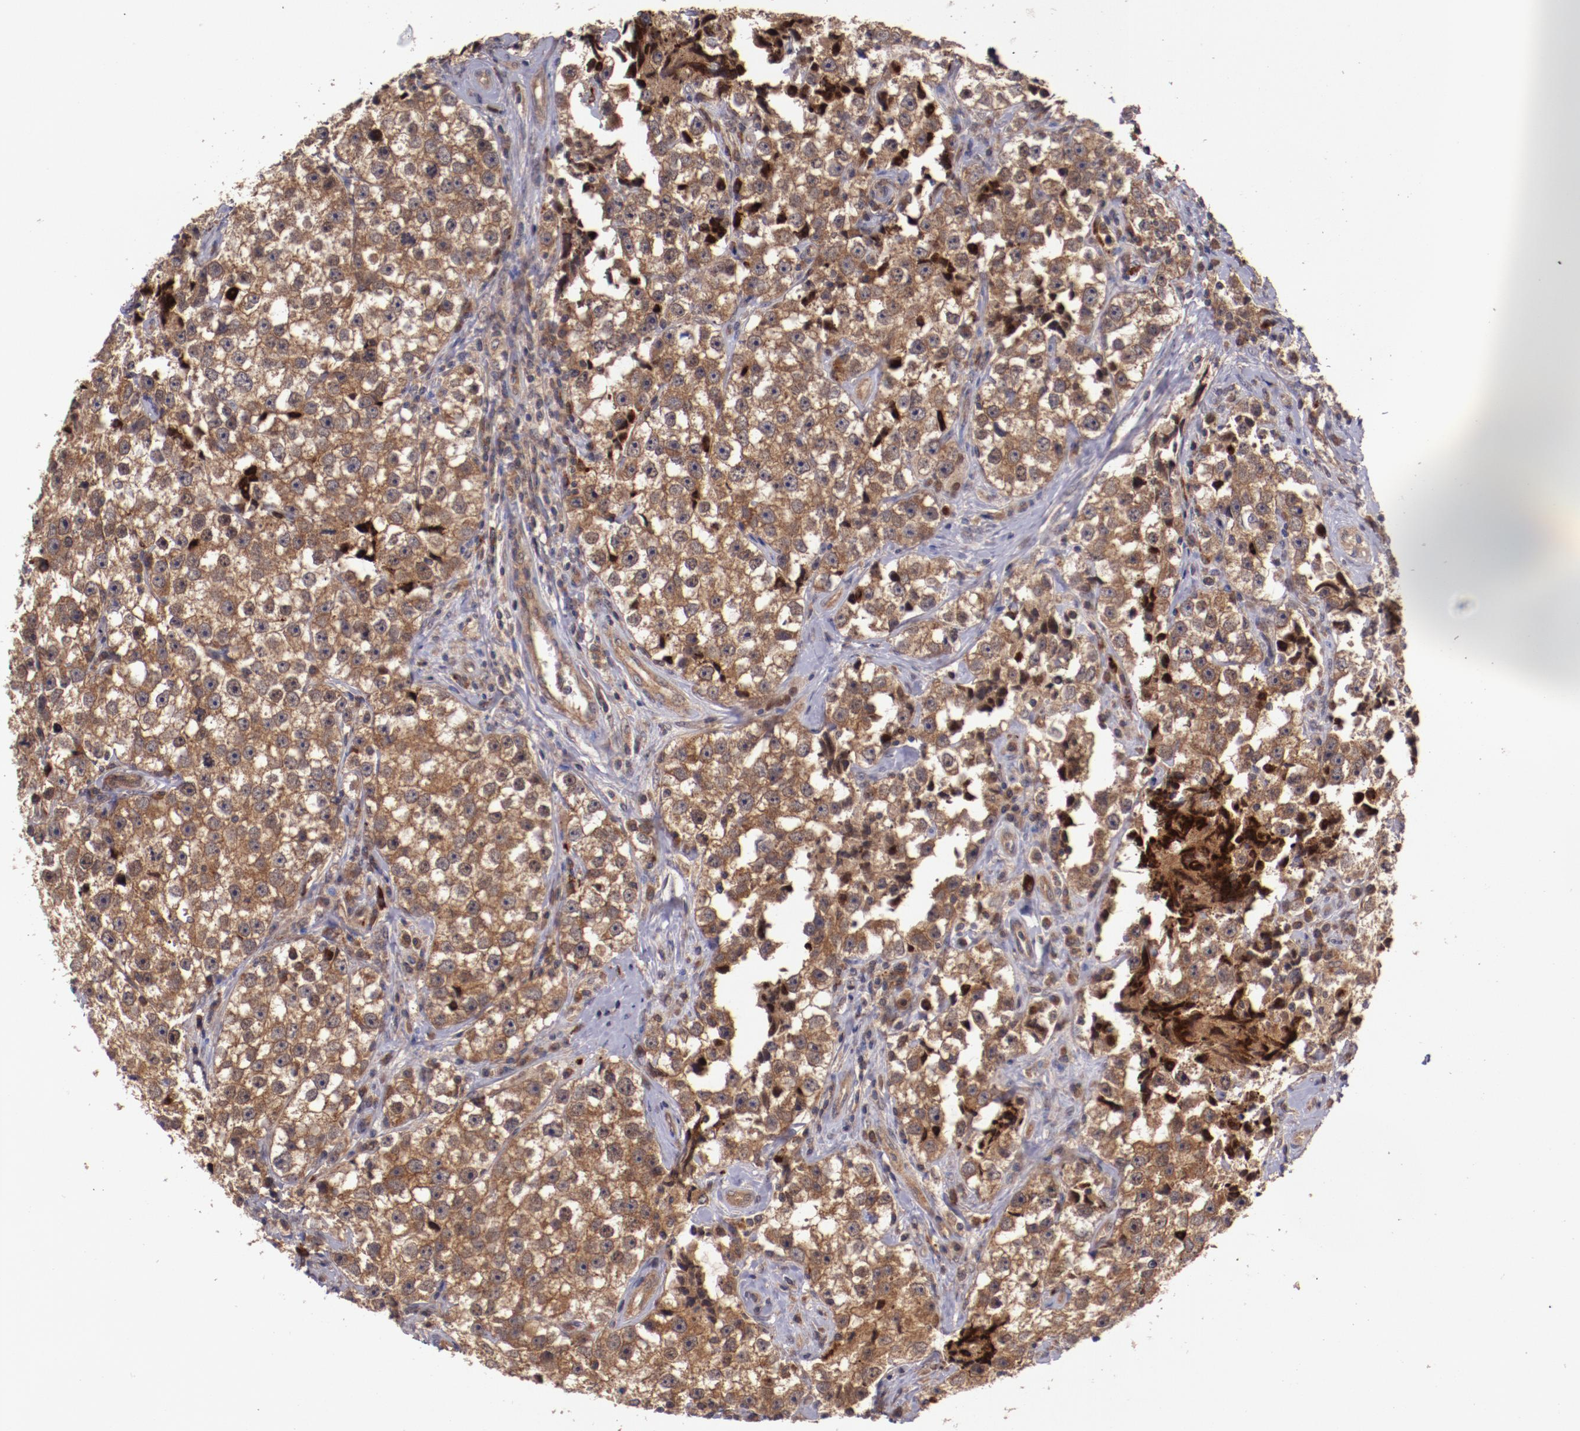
{"staining": {"intensity": "moderate", "quantity": ">75%", "location": "cytoplasmic/membranous"}, "tissue": "testis cancer", "cell_type": "Tumor cells", "image_type": "cancer", "snomed": [{"axis": "morphology", "description": "Seminoma, NOS"}, {"axis": "topography", "description": "Testis"}], "caption": "Immunohistochemistry (IHC) (DAB (3,3'-diaminobenzidine)) staining of seminoma (testis) displays moderate cytoplasmic/membranous protein positivity in about >75% of tumor cells. (Brightfield microscopy of DAB IHC at high magnification).", "gene": "FTSJ1", "patient": {"sex": "male", "age": 32}}